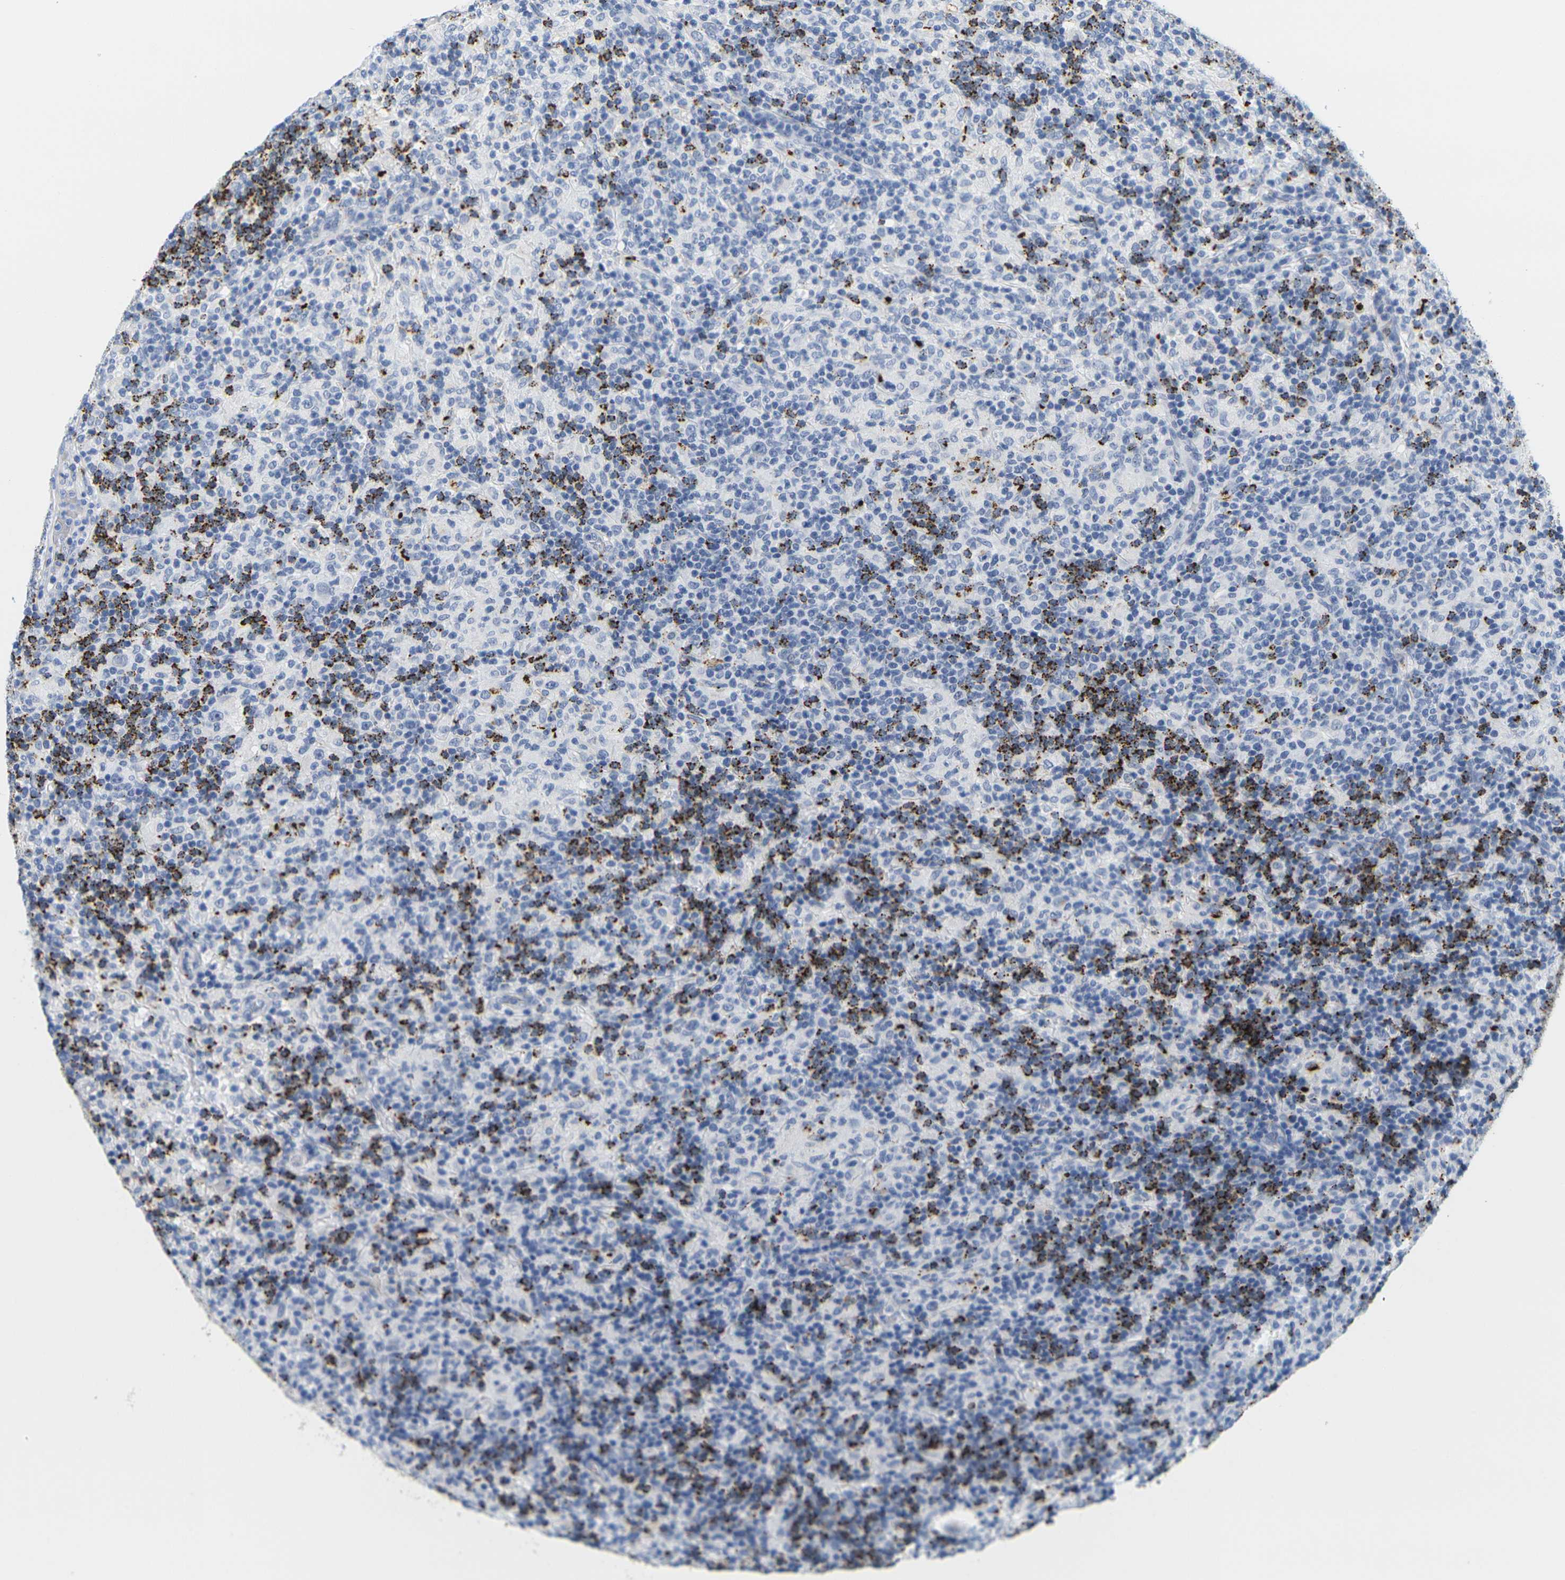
{"staining": {"intensity": "strong", "quantity": "25%-75%", "location": "cytoplasmic/membranous"}, "tissue": "lymphoma", "cell_type": "Tumor cells", "image_type": "cancer", "snomed": [{"axis": "morphology", "description": "Hodgkin's disease, NOS"}, {"axis": "topography", "description": "Lymph node"}], "caption": "Protein expression analysis of Hodgkin's disease reveals strong cytoplasmic/membranous positivity in about 25%-75% of tumor cells.", "gene": "HLA-DOB", "patient": {"sex": "male", "age": 70}}